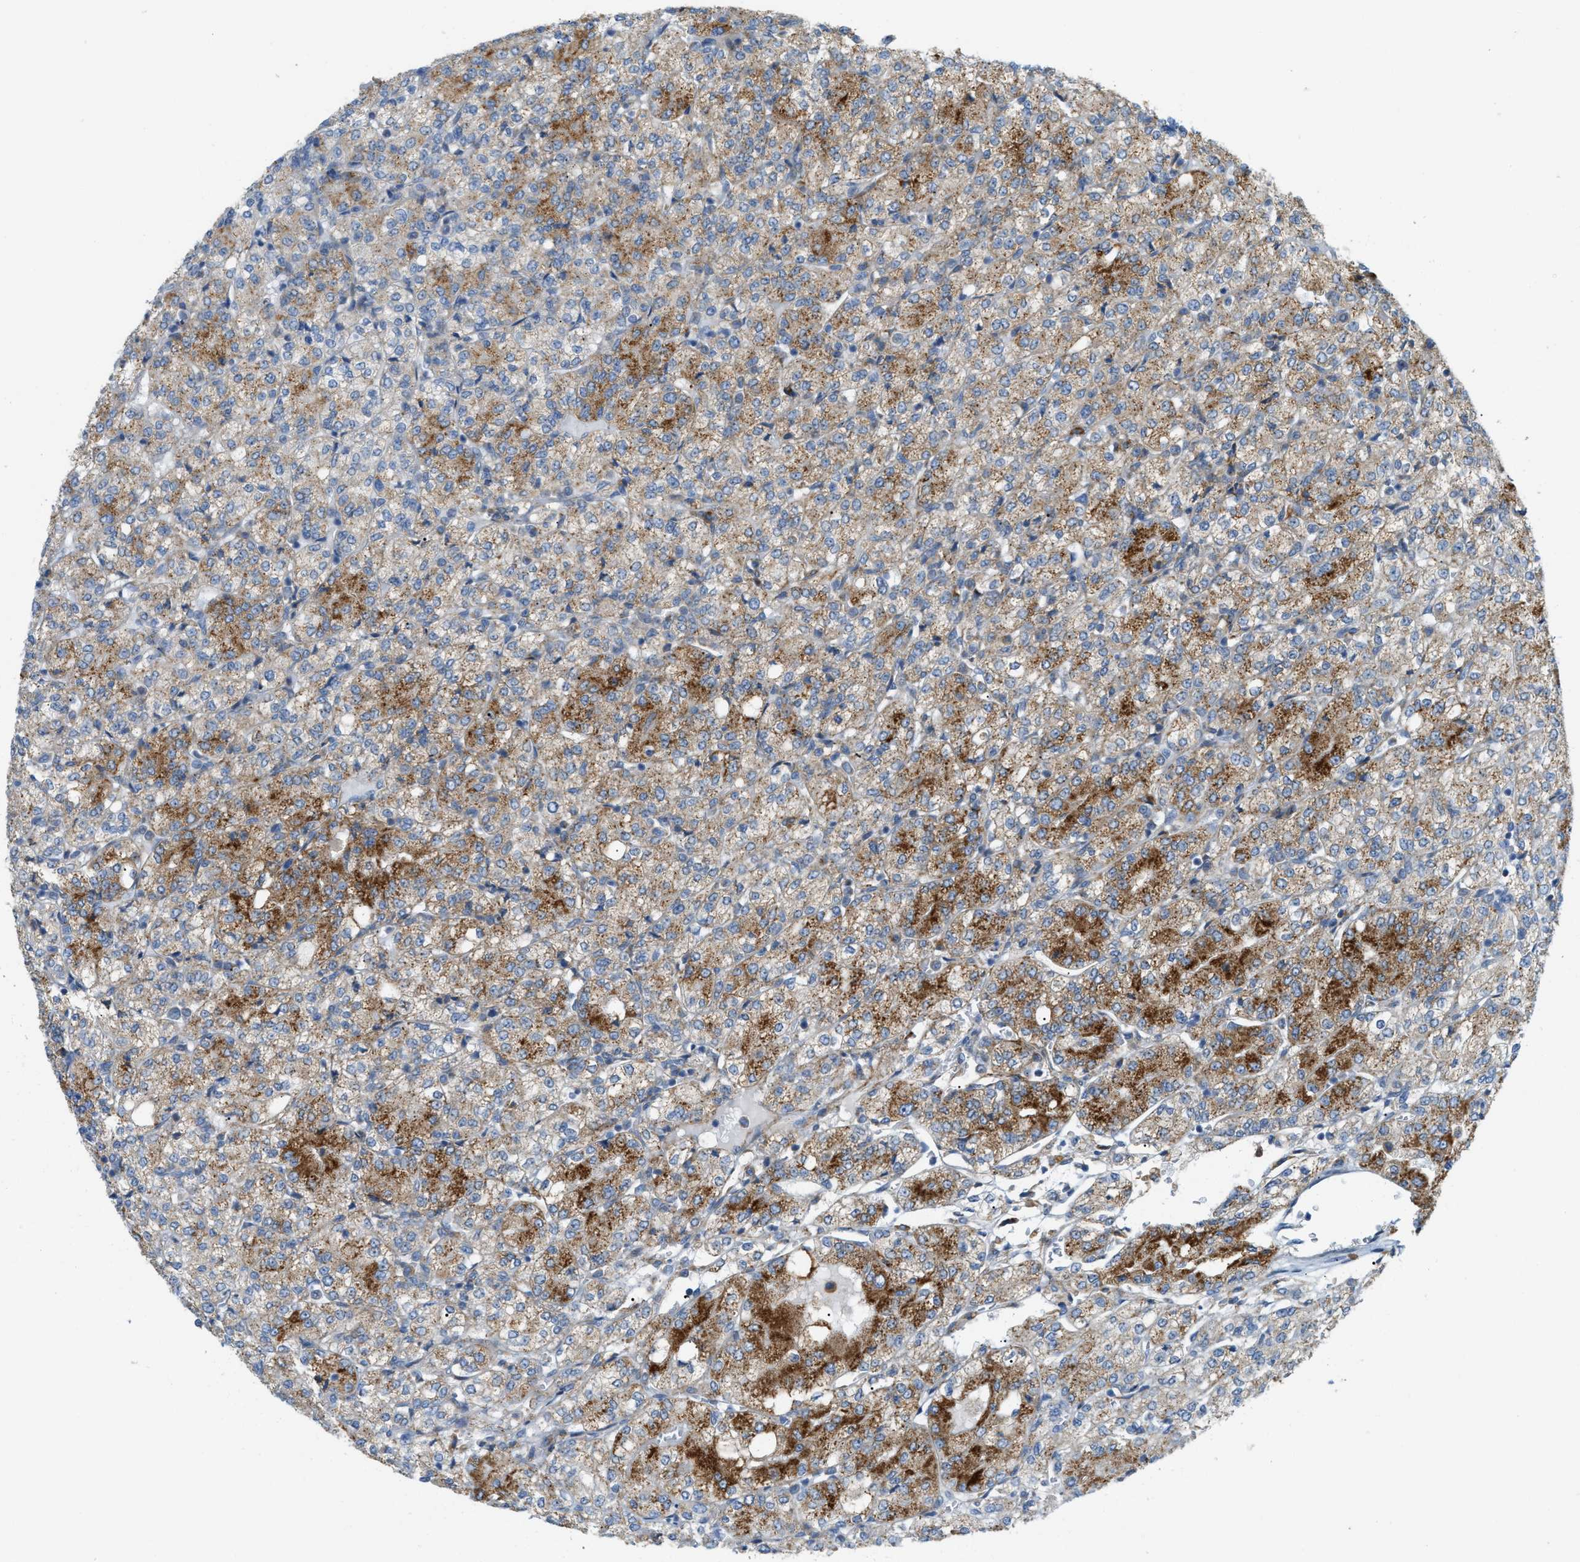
{"staining": {"intensity": "moderate", "quantity": ">75%", "location": "cytoplasmic/membranous"}, "tissue": "renal cancer", "cell_type": "Tumor cells", "image_type": "cancer", "snomed": [{"axis": "morphology", "description": "Adenocarcinoma, NOS"}, {"axis": "topography", "description": "Kidney"}], "caption": "Immunohistochemical staining of adenocarcinoma (renal) exhibits medium levels of moderate cytoplasmic/membranous protein positivity in about >75% of tumor cells.", "gene": "LMBRD1", "patient": {"sex": "male", "age": 77}}